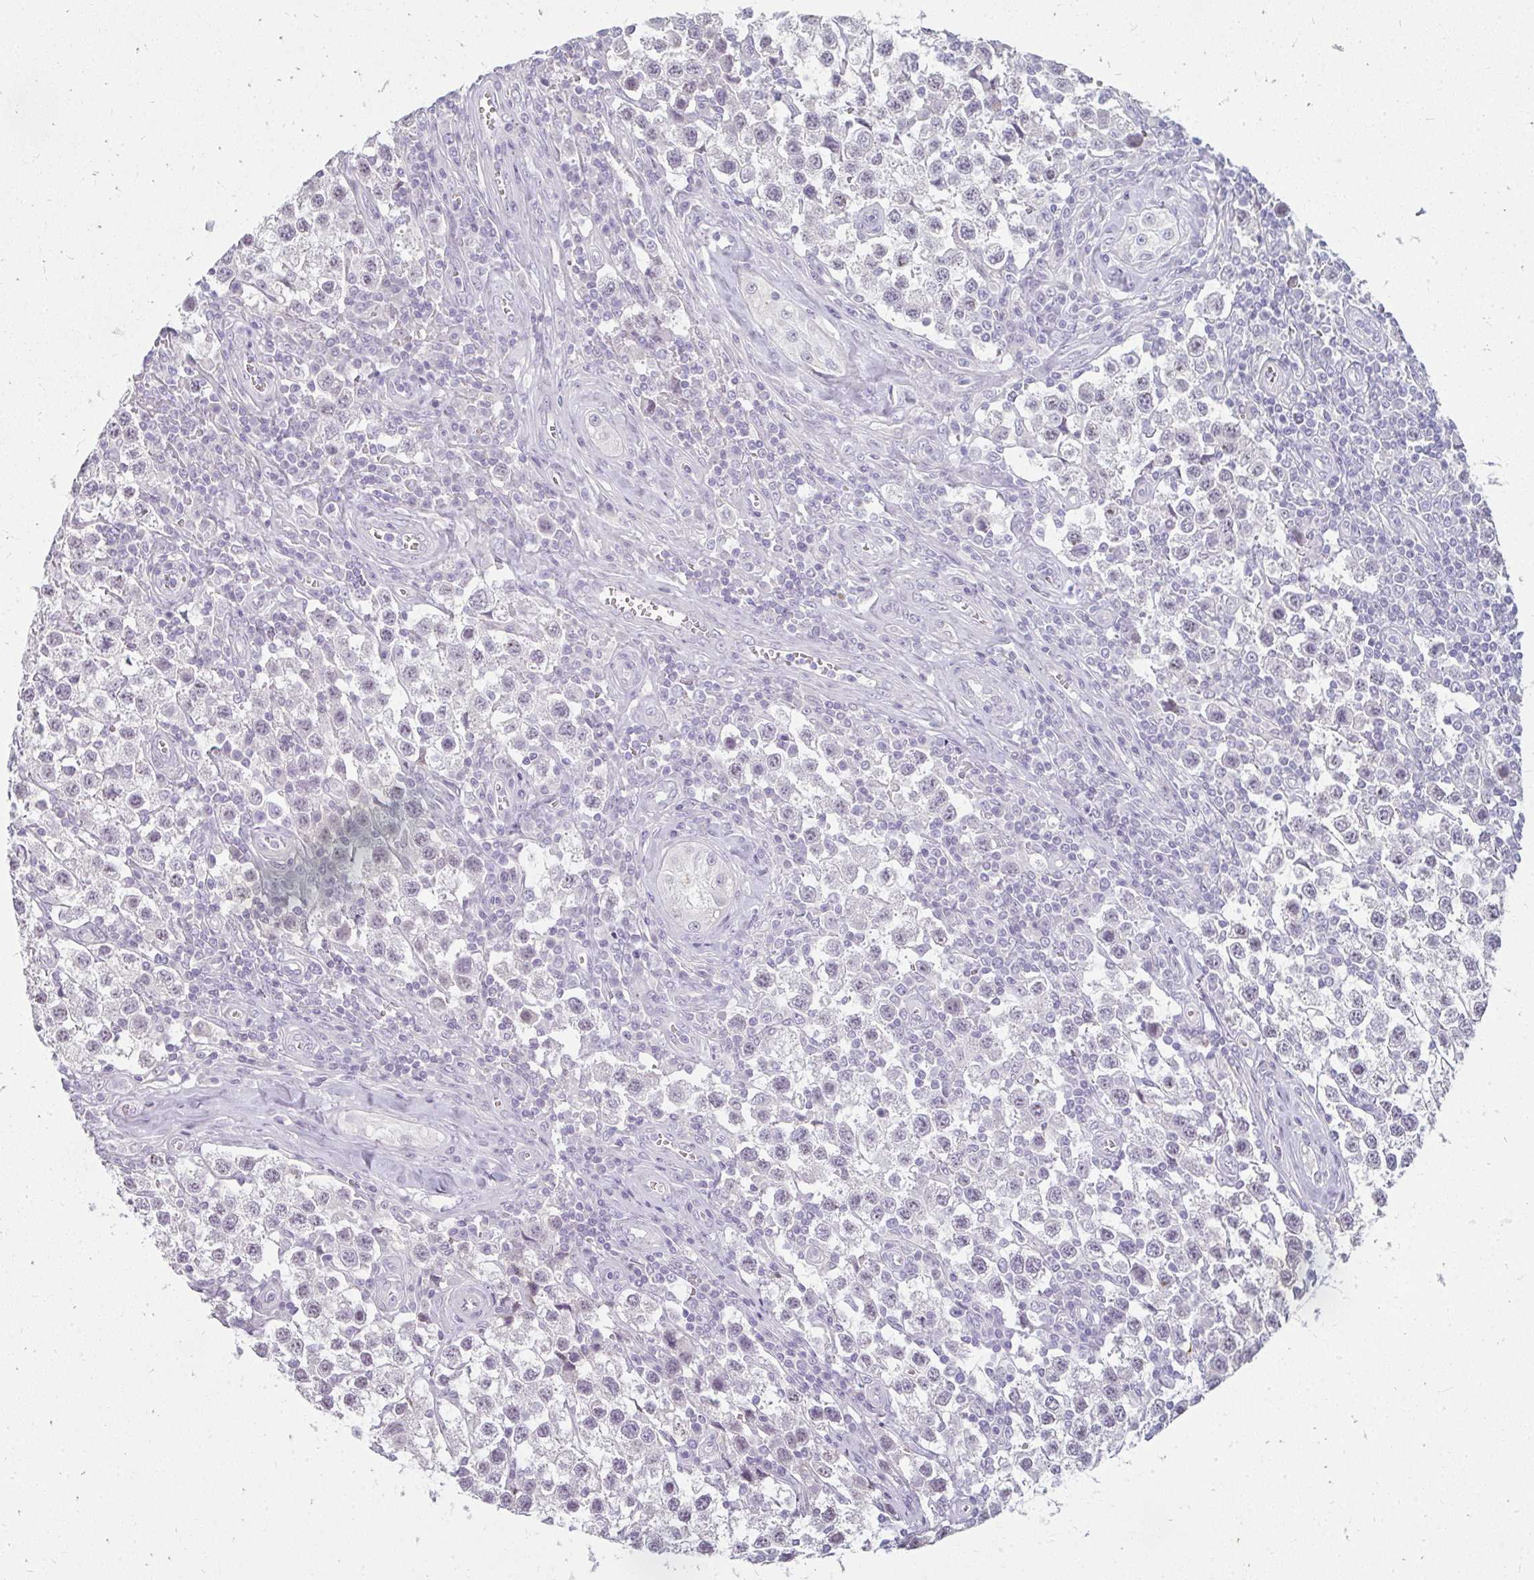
{"staining": {"intensity": "negative", "quantity": "none", "location": "none"}, "tissue": "testis cancer", "cell_type": "Tumor cells", "image_type": "cancer", "snomed": [{"axis": "morphology", "description": "Seminoma, NOS"}, {"axis": "topography", "description": "Testis"}], "caption": "A high-resolution histopathology image shows immunohistochemistry (IHC) staining of testis cancer (seminoma), which reveals no significant positivity in tumor cells.", "gene": "PPP1R3G", "patient": {"sex": "male", "age": 34}}